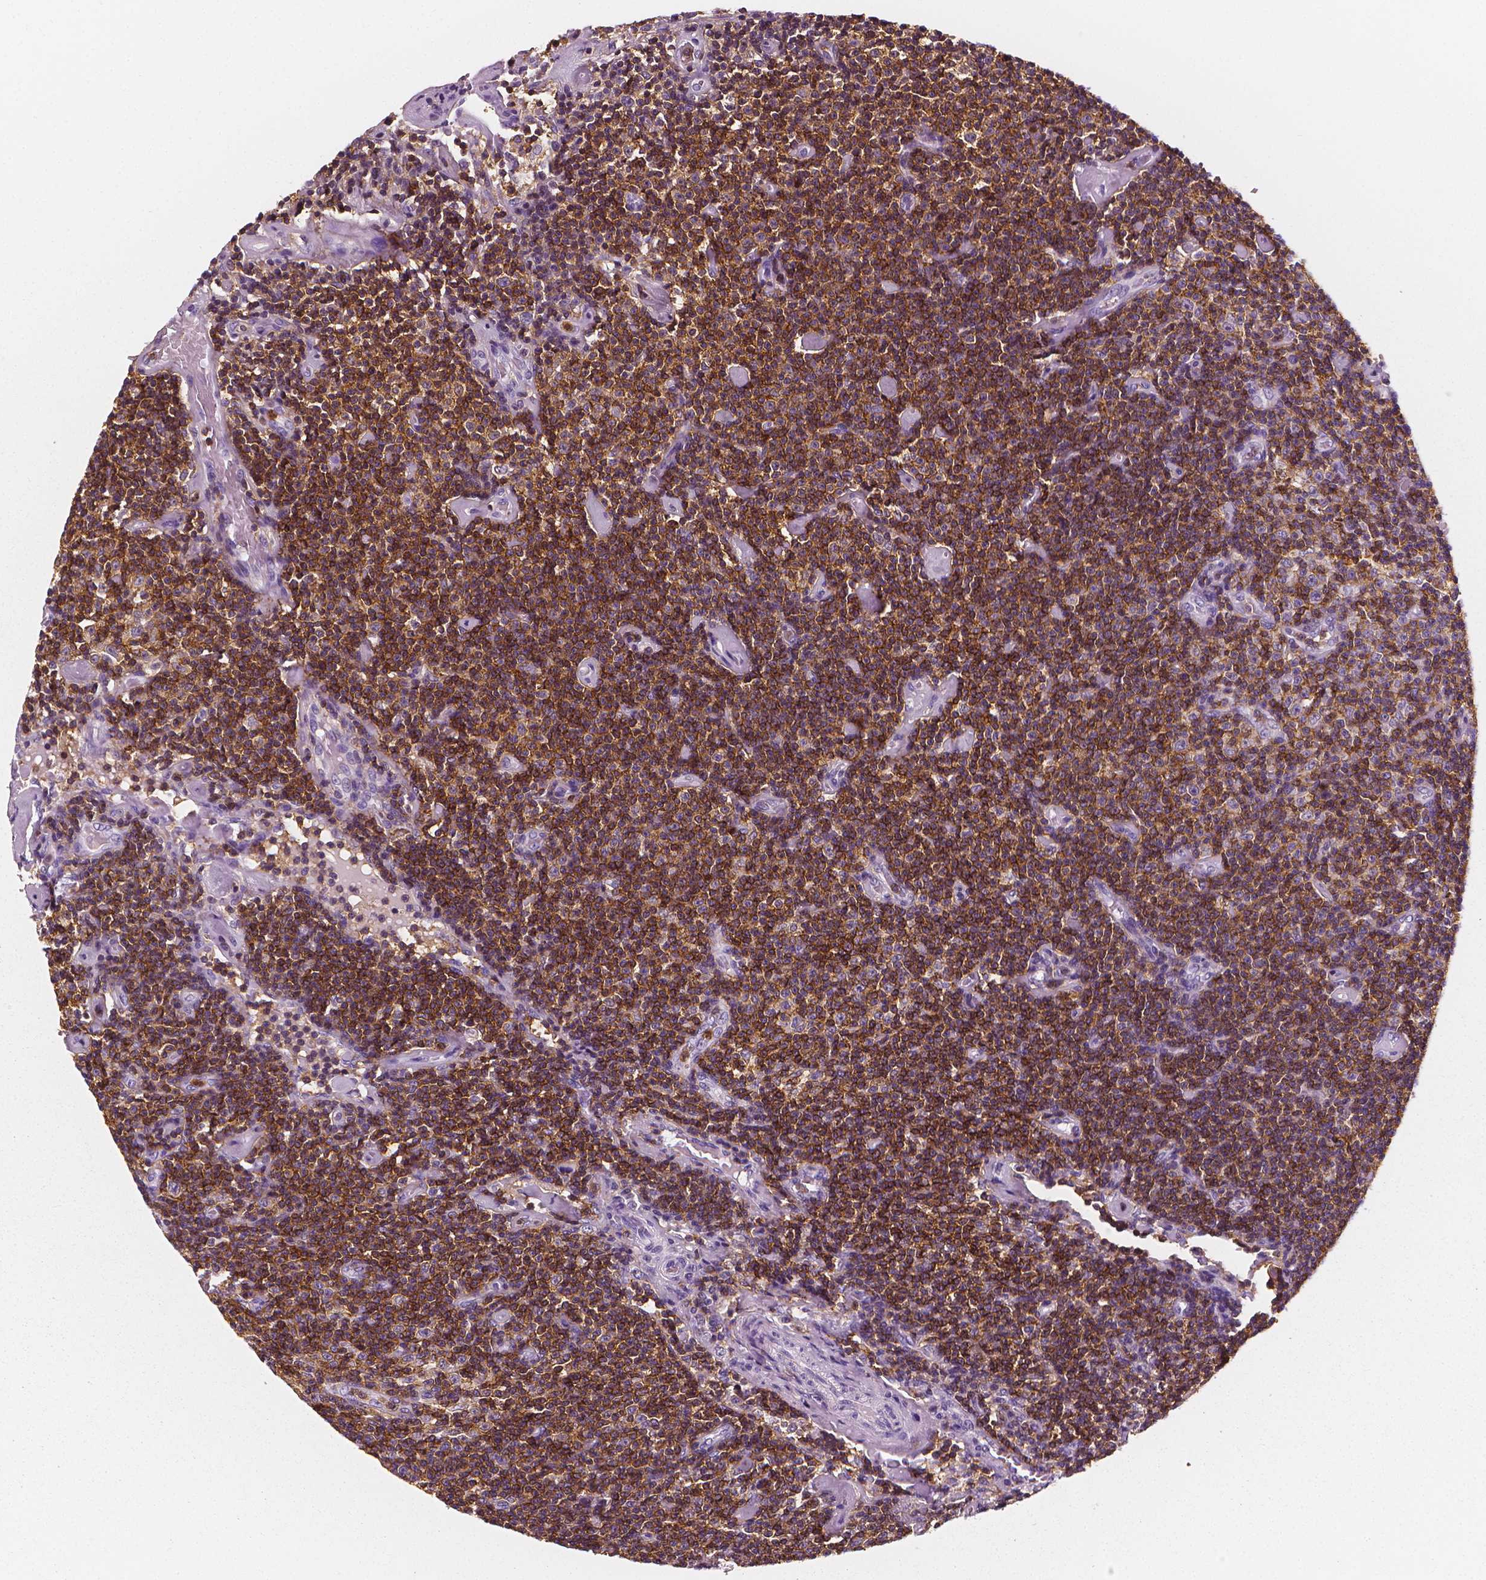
{"staining": {"intensity": "strong", "quantity": ">75%", "location": "cytoplasmic/membranous"}, "tissue": "lymphoma", "cell_type": "Tumor cells", "image_type": "cancer", "snomed": [{"axis": "morphology", "description": "Malignant lymphoma, non-Hodgkin's type, Low grade"}, {"axis": "topography", "description": "Lymph node"}], "caption": "A histopathology image of human low-grade malignant lymphoma, non-Hodgkin's type stained for a protein displays strong cytoplasmic/membranous brown staining in tumor cells.", "gene": "PTPRC", "patient": {"sex": "male", "age": 81}}